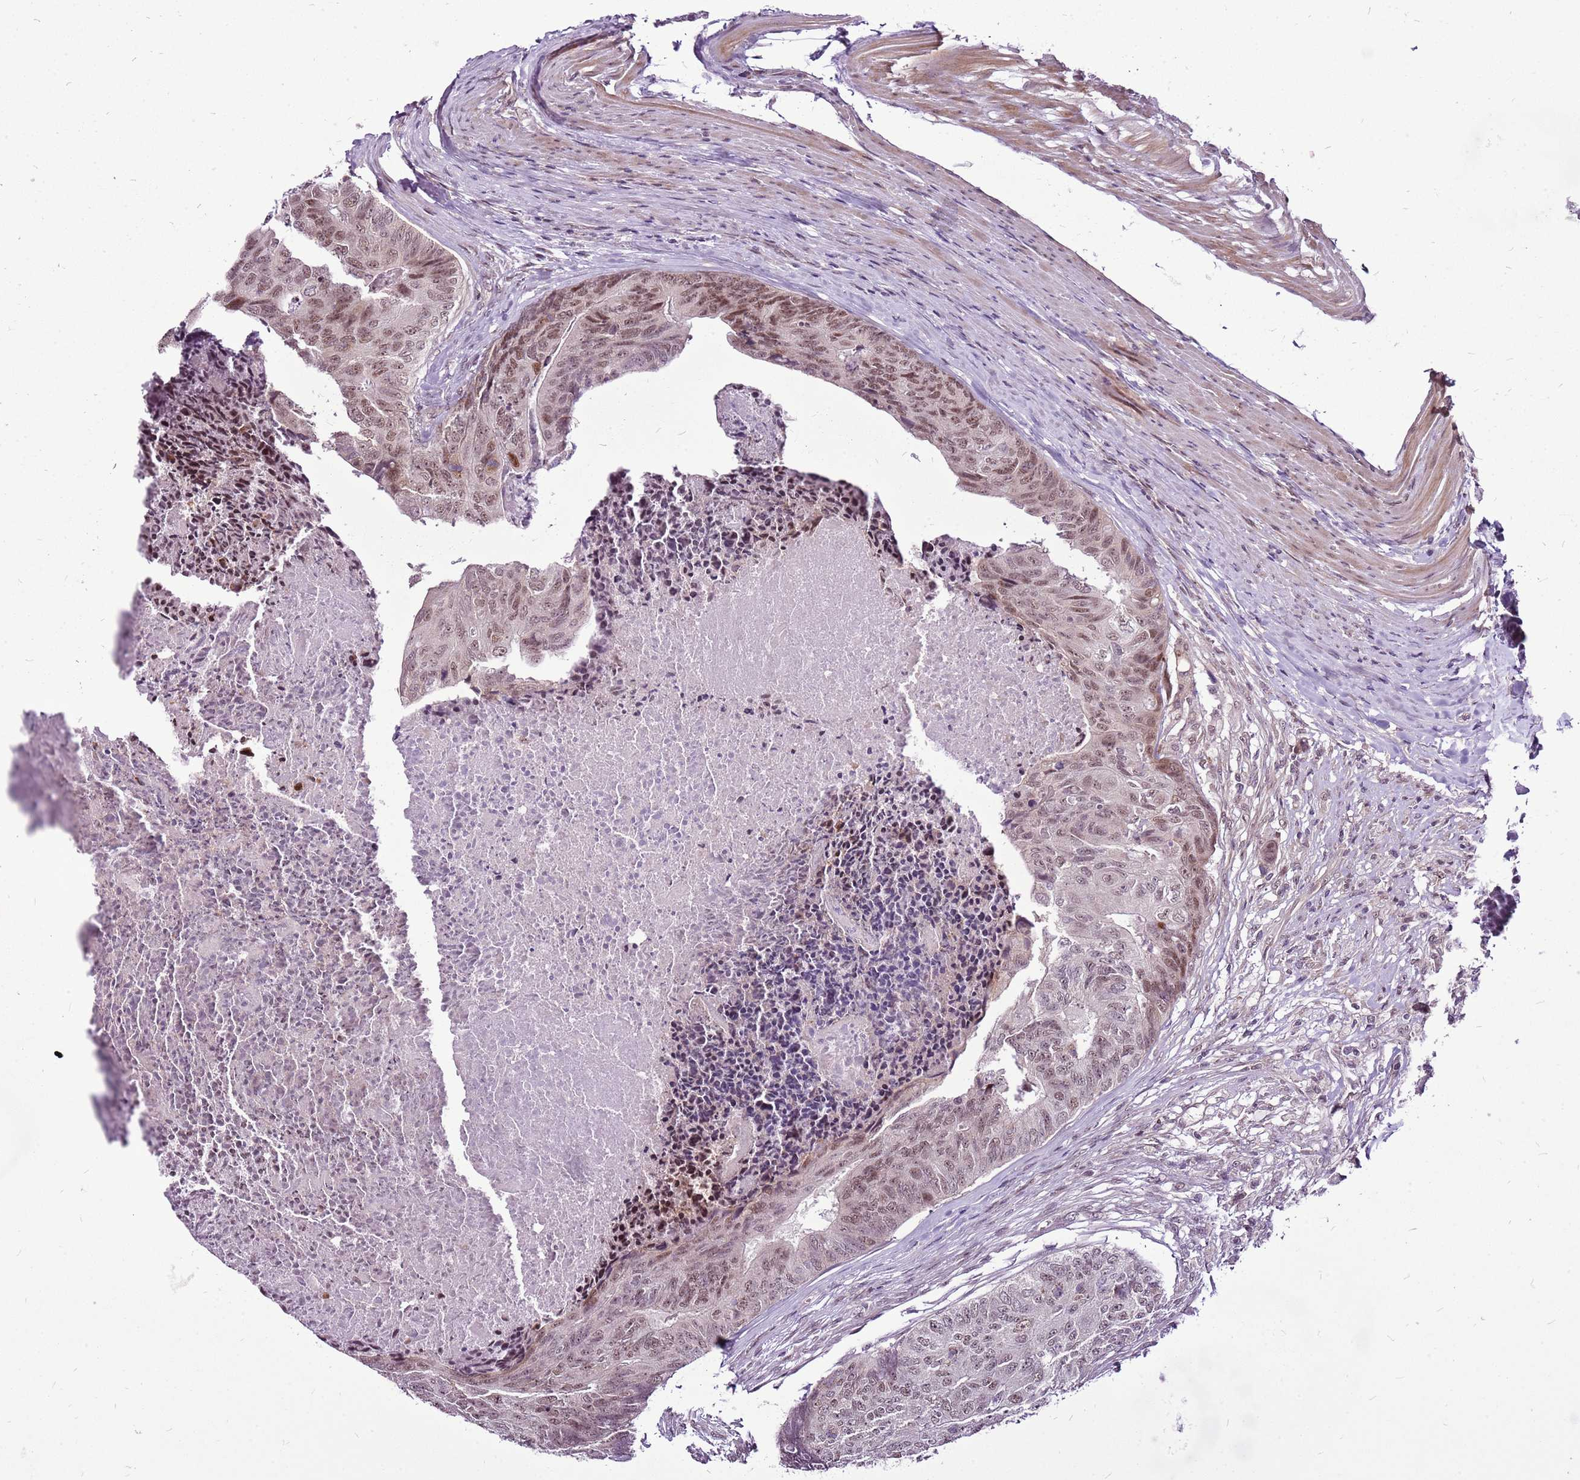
{"staining": {"intensity": "moderate", "quantity": "25%-75%", "location": "nuclear"}, "tissue": "colorectal cancer", "cell_type": "Tumor cells", "image_type": "cancer", "snomed": [{"axis": "morphology", "description": "Adenocarcinoma, NOS"}, {"axis": "topography", "description": "Colon"}], "caption": "Adenocarcinoma (colorectal) stained for a protein (brown) exhibits moderate nuclear positive positivity in about 25%-75% of tumor cells.", "gene": "CCDC166", "patient": {"sex": "female", "age": 67}}